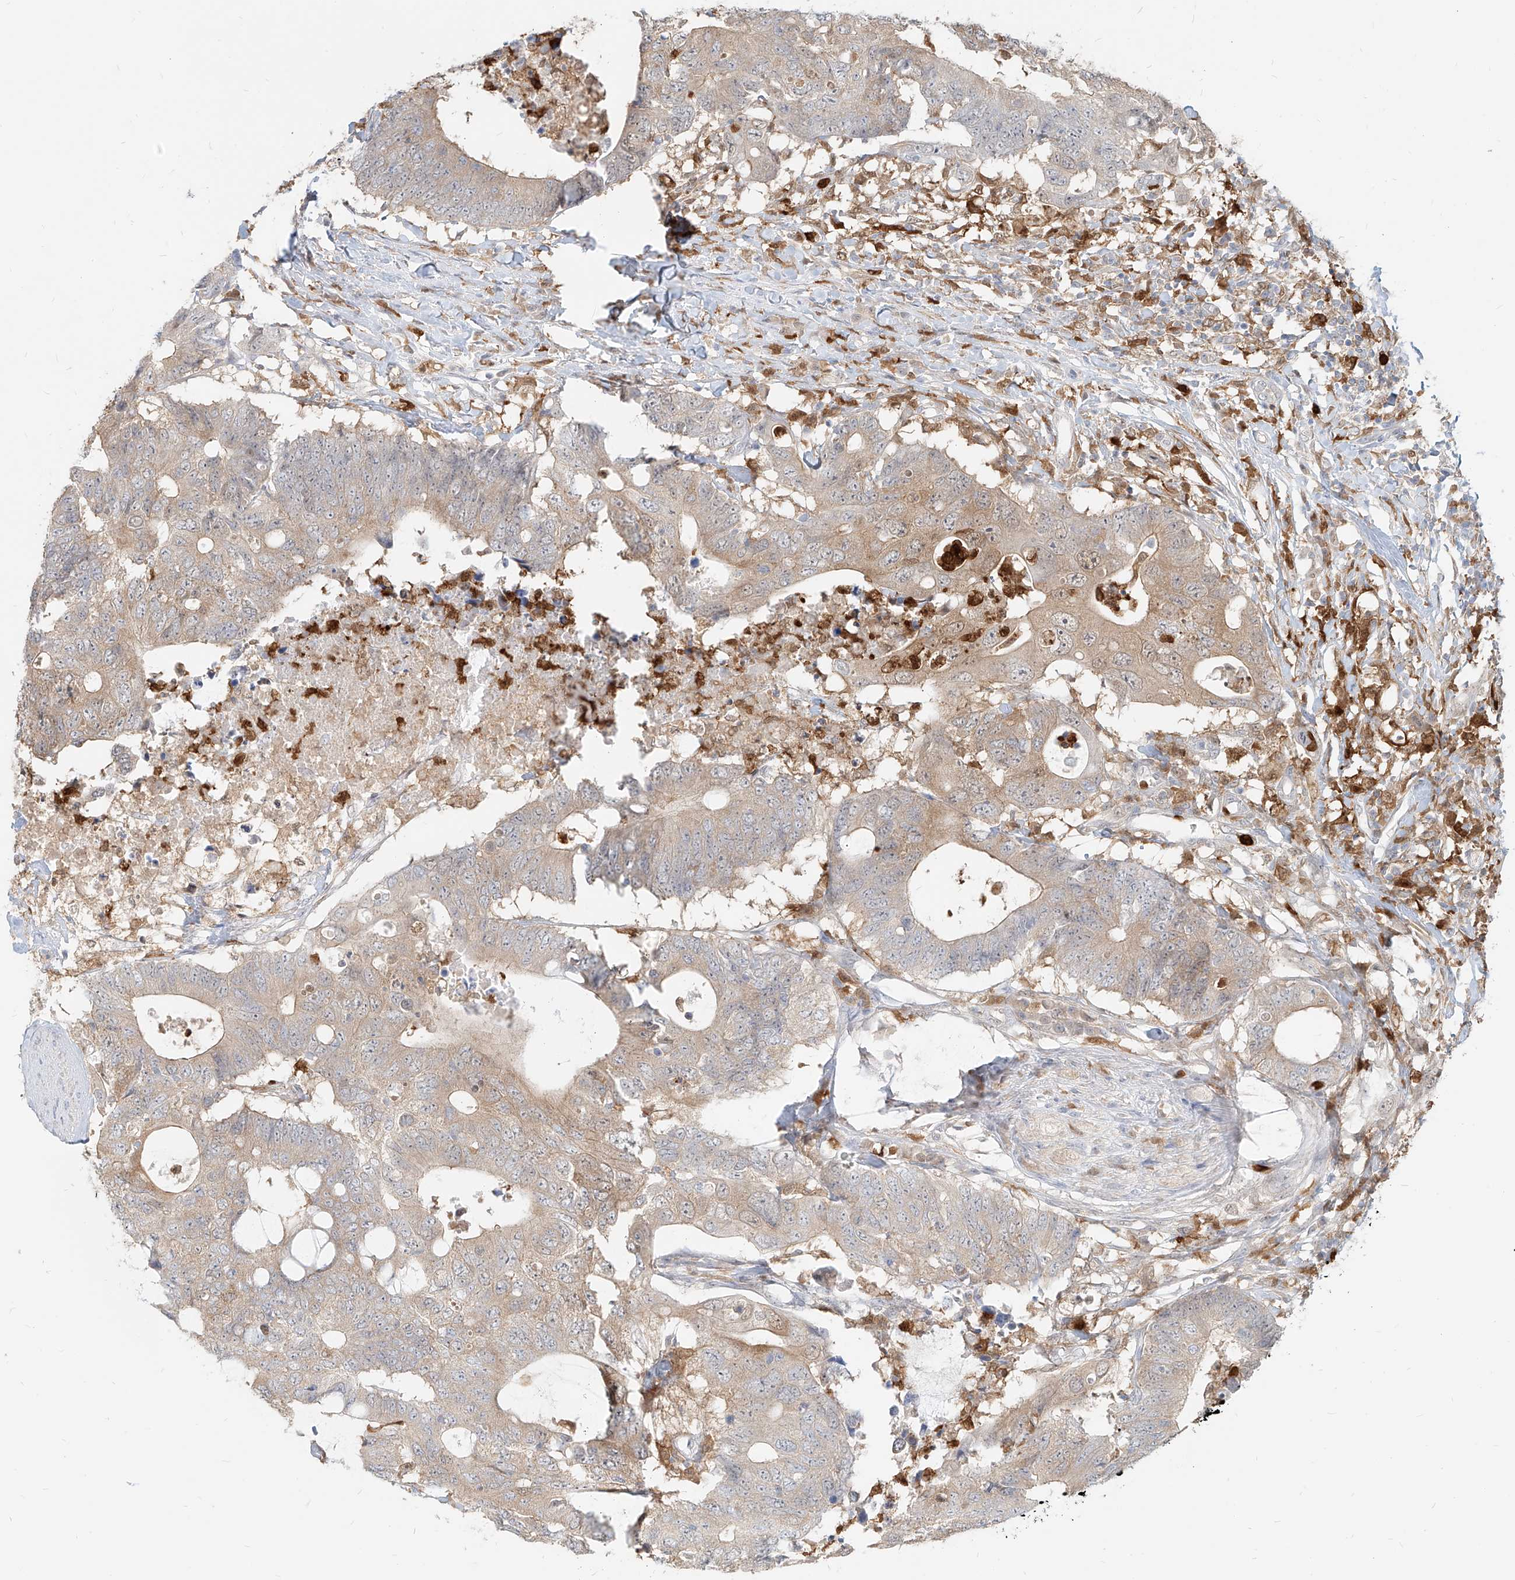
{"staining": {"intensity": "weak", "quantity": "25%-75%", "location": "cytoplasmic/membranous"}, "tissue": "colorectal cancer", "cell_type": "Tumor cells", "image_type": "cancer", "snomed": [{"axis": "morphology", "description": "Adenocarcinoma, NOS"}, {"axis": "topography", "description": "Colon"}], "caption": "This is an image of IHC staining of adenocarcinoma (colorectal), which shows weak positivity in the cytoplasmic/membranous of tumor cells.", "gene": "PGD", "patient": {"sex": "male", "age": 71}}